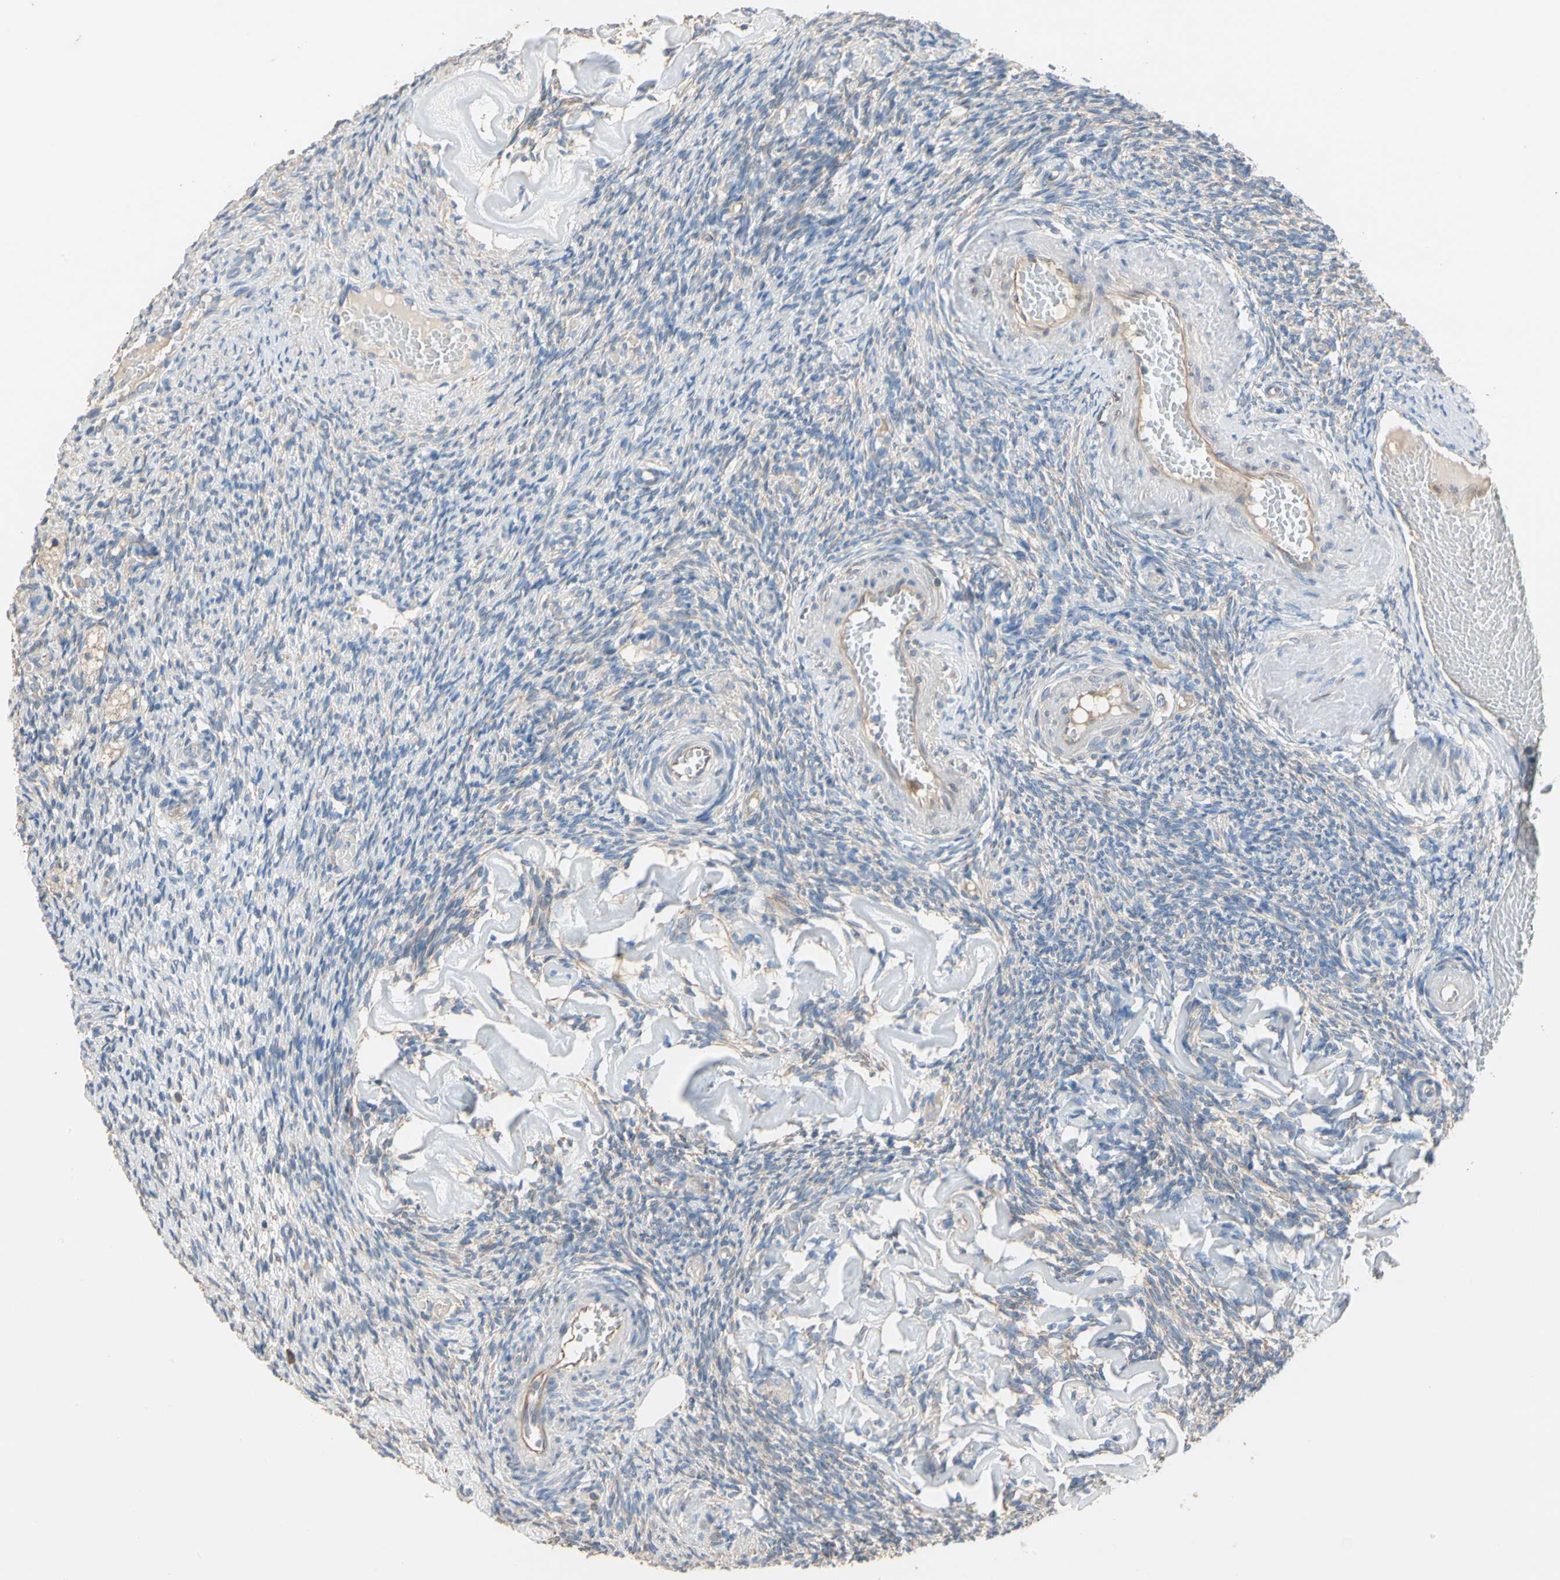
{"staining": {"intensity": "negative", "quantity": "none", "location": "none"}, "tissue": "ovary", "cell_type": "Ovarian stroma cells", "image_type": "normal", "snomed": [{"axis": "morphology", "description": "Normal tissue, NOS"}, {"axis": "topography", "description": "Ovary"}], "caption": "This photomicrograph is of unremarkable ovary stained with IHC to label a protein in brown with the nuclei are counter-stained blue. There is no expression in ovarian stroma cells. The staining is performed using DAB brown chromogen with nuclei counter-stained in using hematoxylin.", "gene": "BBOX1", "patient": {"sex": "female", "age": 60}}